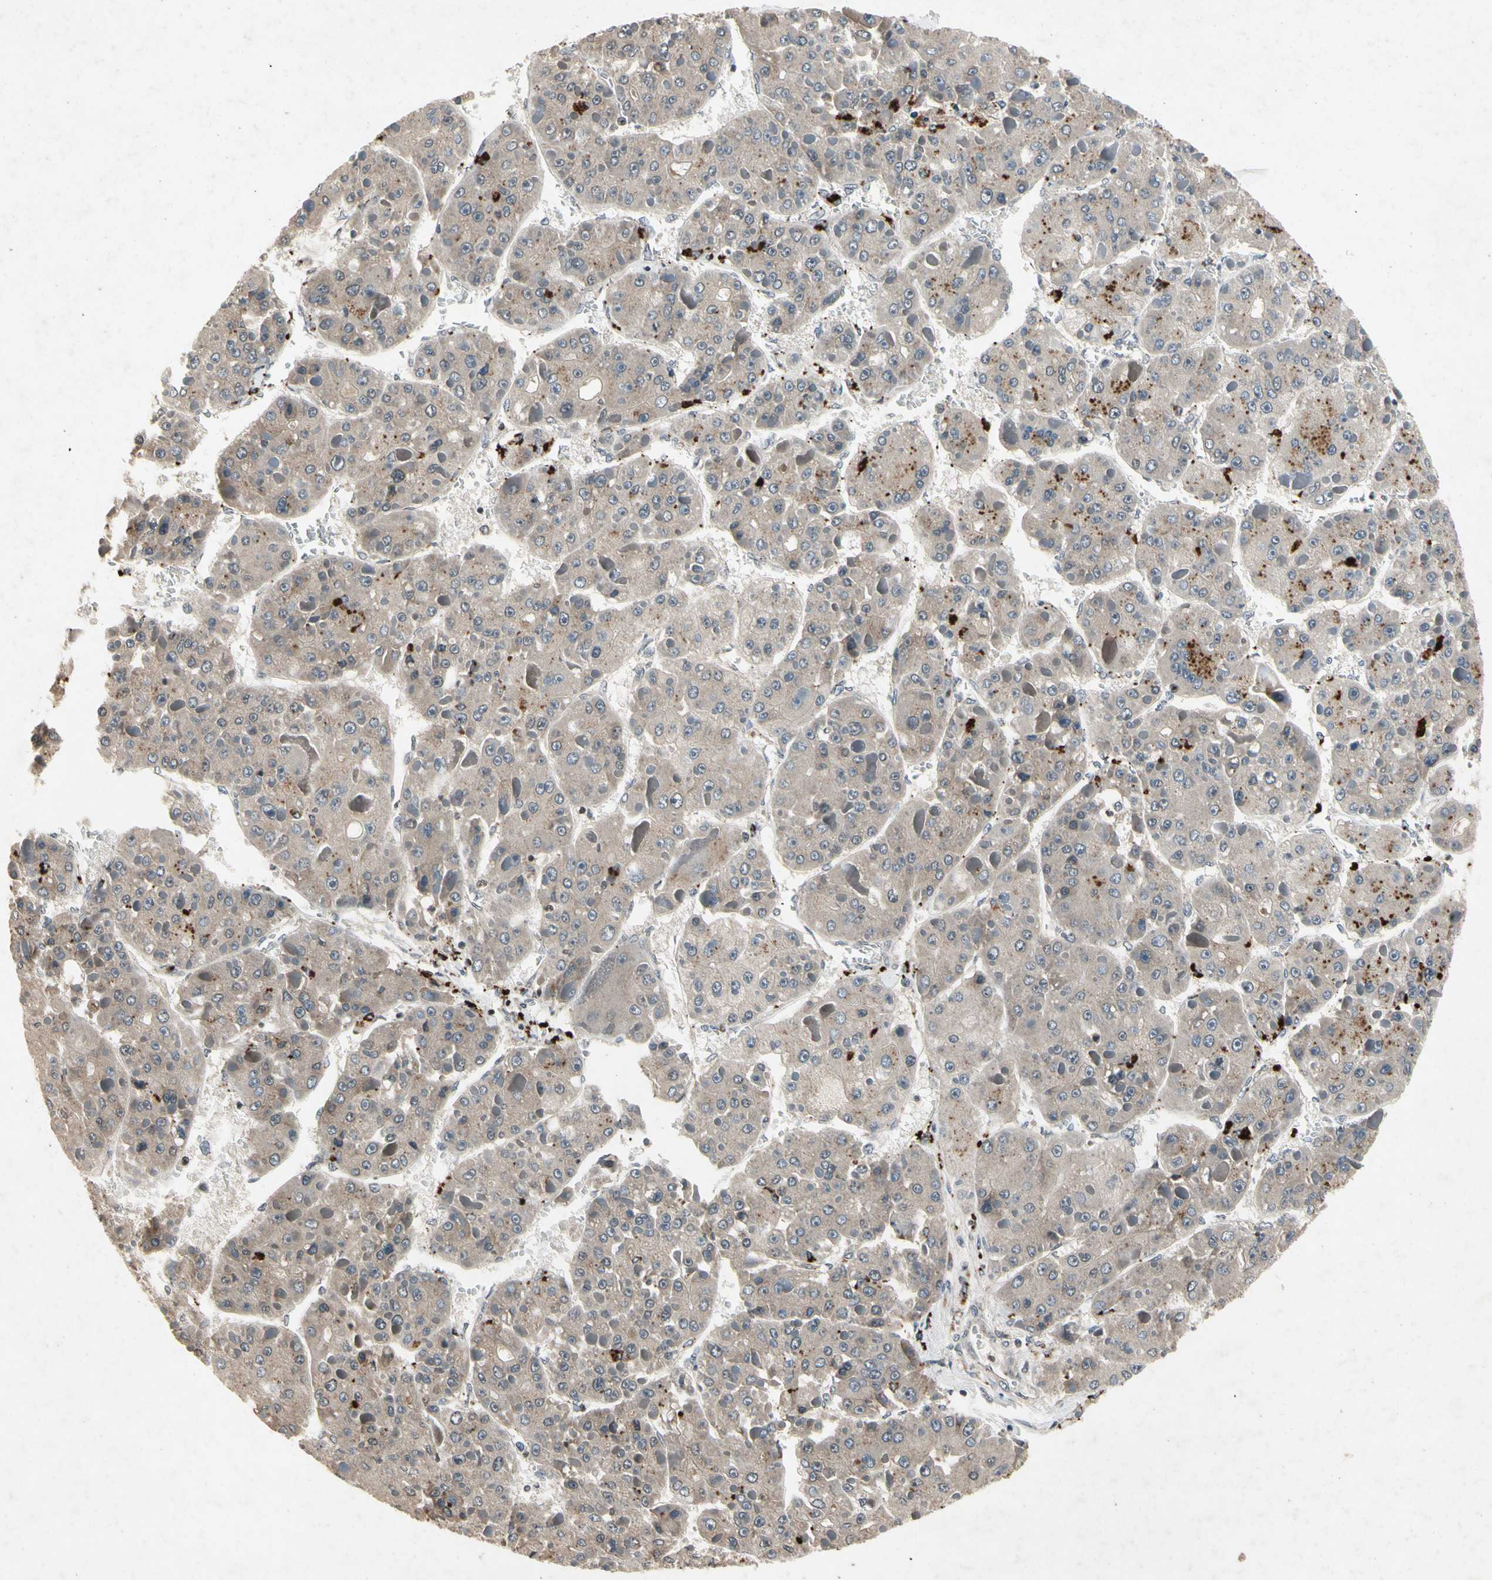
{"staining": {"intensity": "moderate", "quantity": "25%-75%", "location": "cytoplasmic/membranous"}, "tissue": "liver cancer", "cell_type": "Tumor cells", "image_type": "cancer", "snomed": [{"axis": "morphology", "description": "Carcinoma, Hepatocellular, NOS"}, {"axis": "topography", "description": "Liver"}], "caption": "Protein analysis of liver hepatocellular carcinoma tissue demonstrates moderate cytoplasmic/membranous staining in about 25%-75% of tumor cells.", "gene": "DPY19L3", "patient": {"sex": "female", "age": 73}}